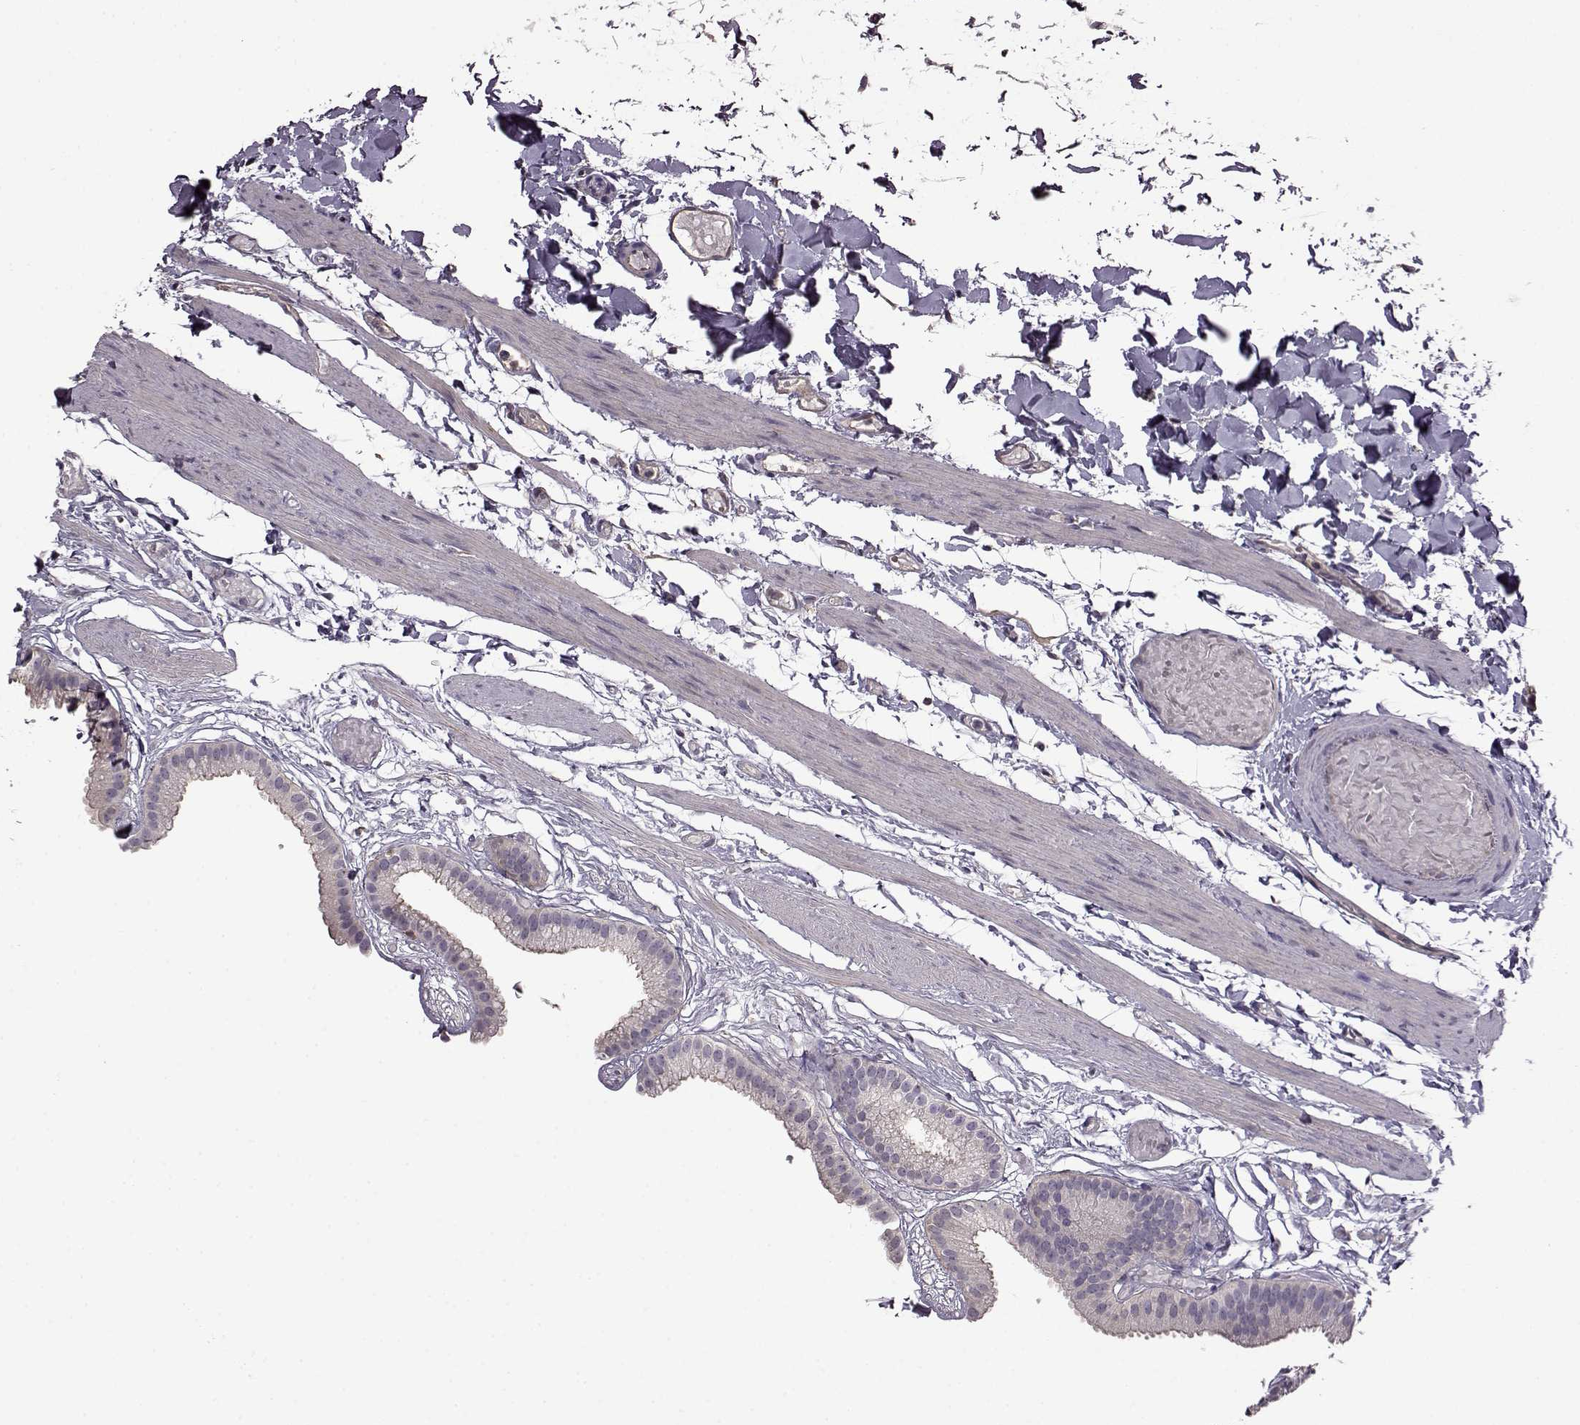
{"staining": {"intensity": "negative", "quantity": "none", "location": "none"}, "tissue": "gallbladder", "cell_type": "Glandular cells", "image_type": "normal", "snomed": [{"axis": "morphology", "description": "Normal tissue, NOS"}, {"axis": "topography", "description": "Gallbladder"}], "caption": "DAB (3,3'-diaminobenzidine) immunohistochemical staining of benign human gallbladder shows no significant staining in glandular cells. Nuclei are stained in blue.", "gene": "EDDM3B", "patient": {"sex": "female", "age": 45}}